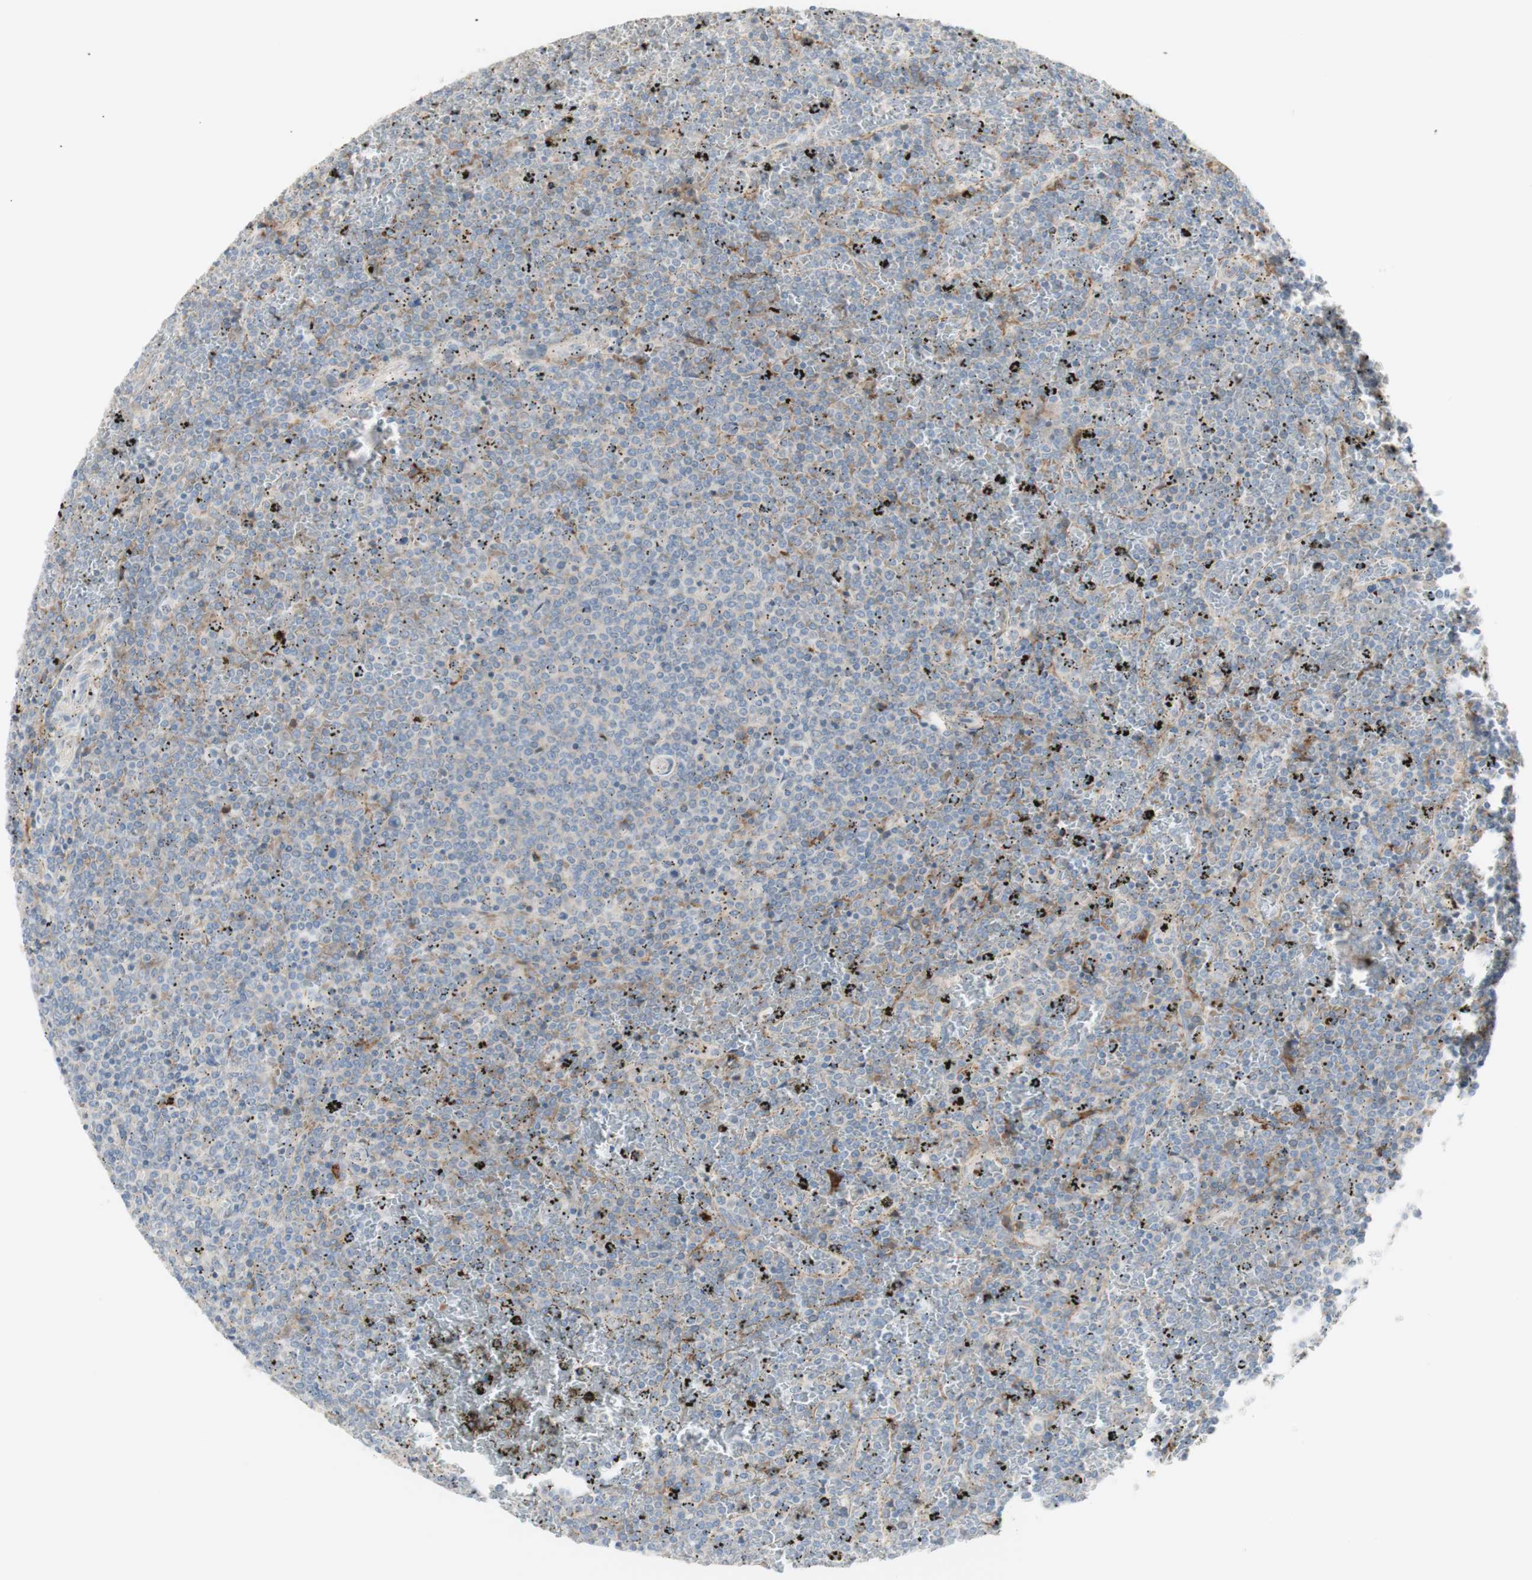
{"staining": {"intensity": "negative", "quantity": "none", "location": "none"}, "tissue": "lymphoma", "cell_type": "Tumor cells", "image_type": "cancer", "snomed": [{"axis": "morphology", "description": "Malignant lymphoma, non-Hodgkin's type, Low grade"}, {"axis": "topography", "description": "Spleen"}], "caption": "The IHC image has no significant positivity in tumor cells of malignant lymphoma, non-Hodgkin's type (low-grade) tissue. (Brightfield microscopy of DAB IHC at high magnification).", "gene": "MANEA", "patient": {"sex": "female", "age": 77}}